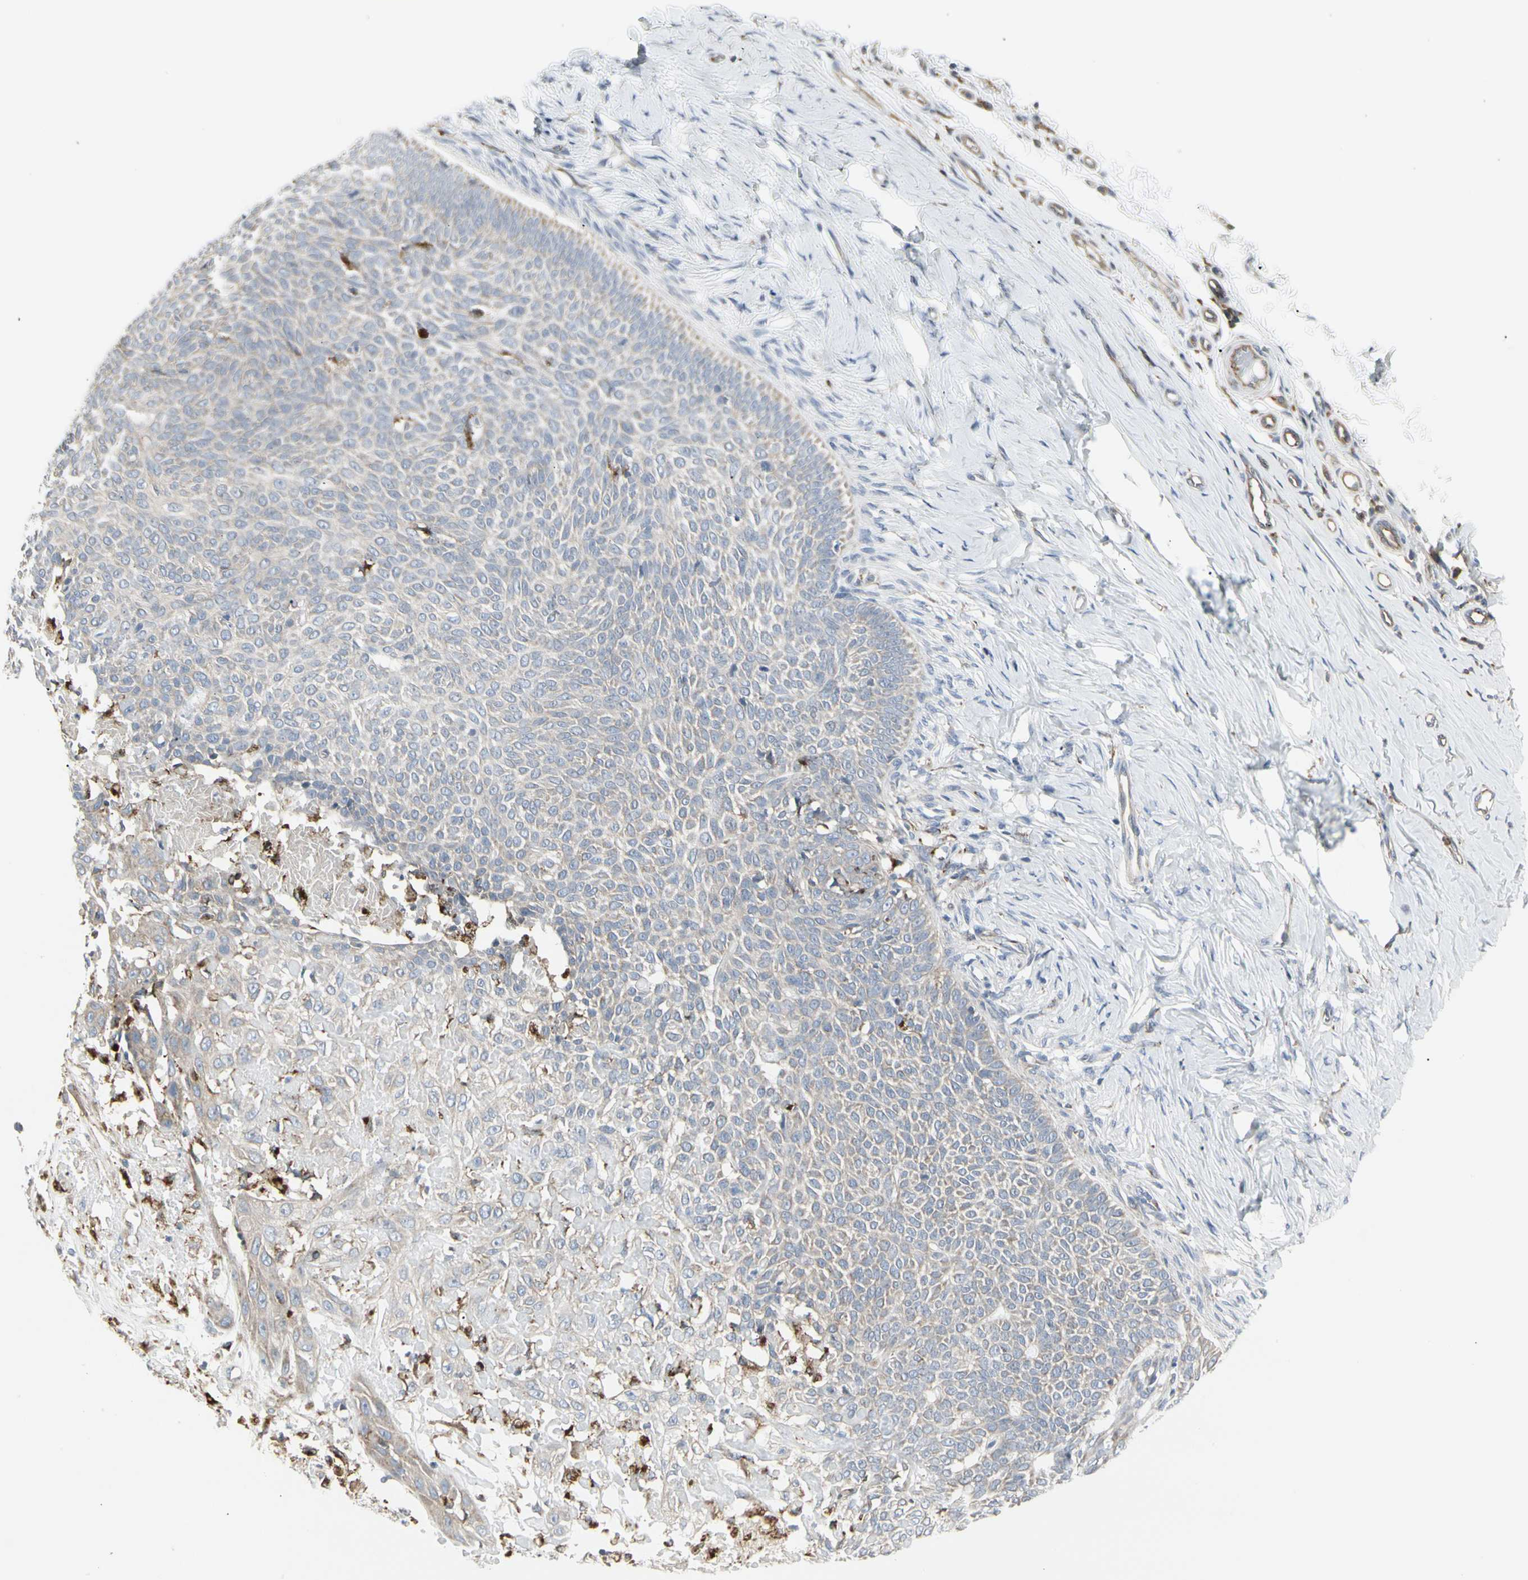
{"staining": {"intensity": "negative", "quantity": "none", "location": "none"}, "tissue": "skin cancer", "cell_type": "Tumor cells", "image_type": "cancer", "snomed": [{"axis": "morphology", "description": "Normal tissue, NOS"}, {"axis": "morphology", "description": "Basal cell carcinoma"}, {"axis": "topography", "description": "Skin"}], "caption": "An immunohistochemistry (IHC) histopathology image of skin basal cell carcinoma is shown. There is no staining in tumor cells of skin basal cell carcinoma. (Brightfield microscopy of DAB immunohistochemistry at high magnification).", "gene": "ATP6V1B2", "patient": {"sex": "male", "age": 87}}